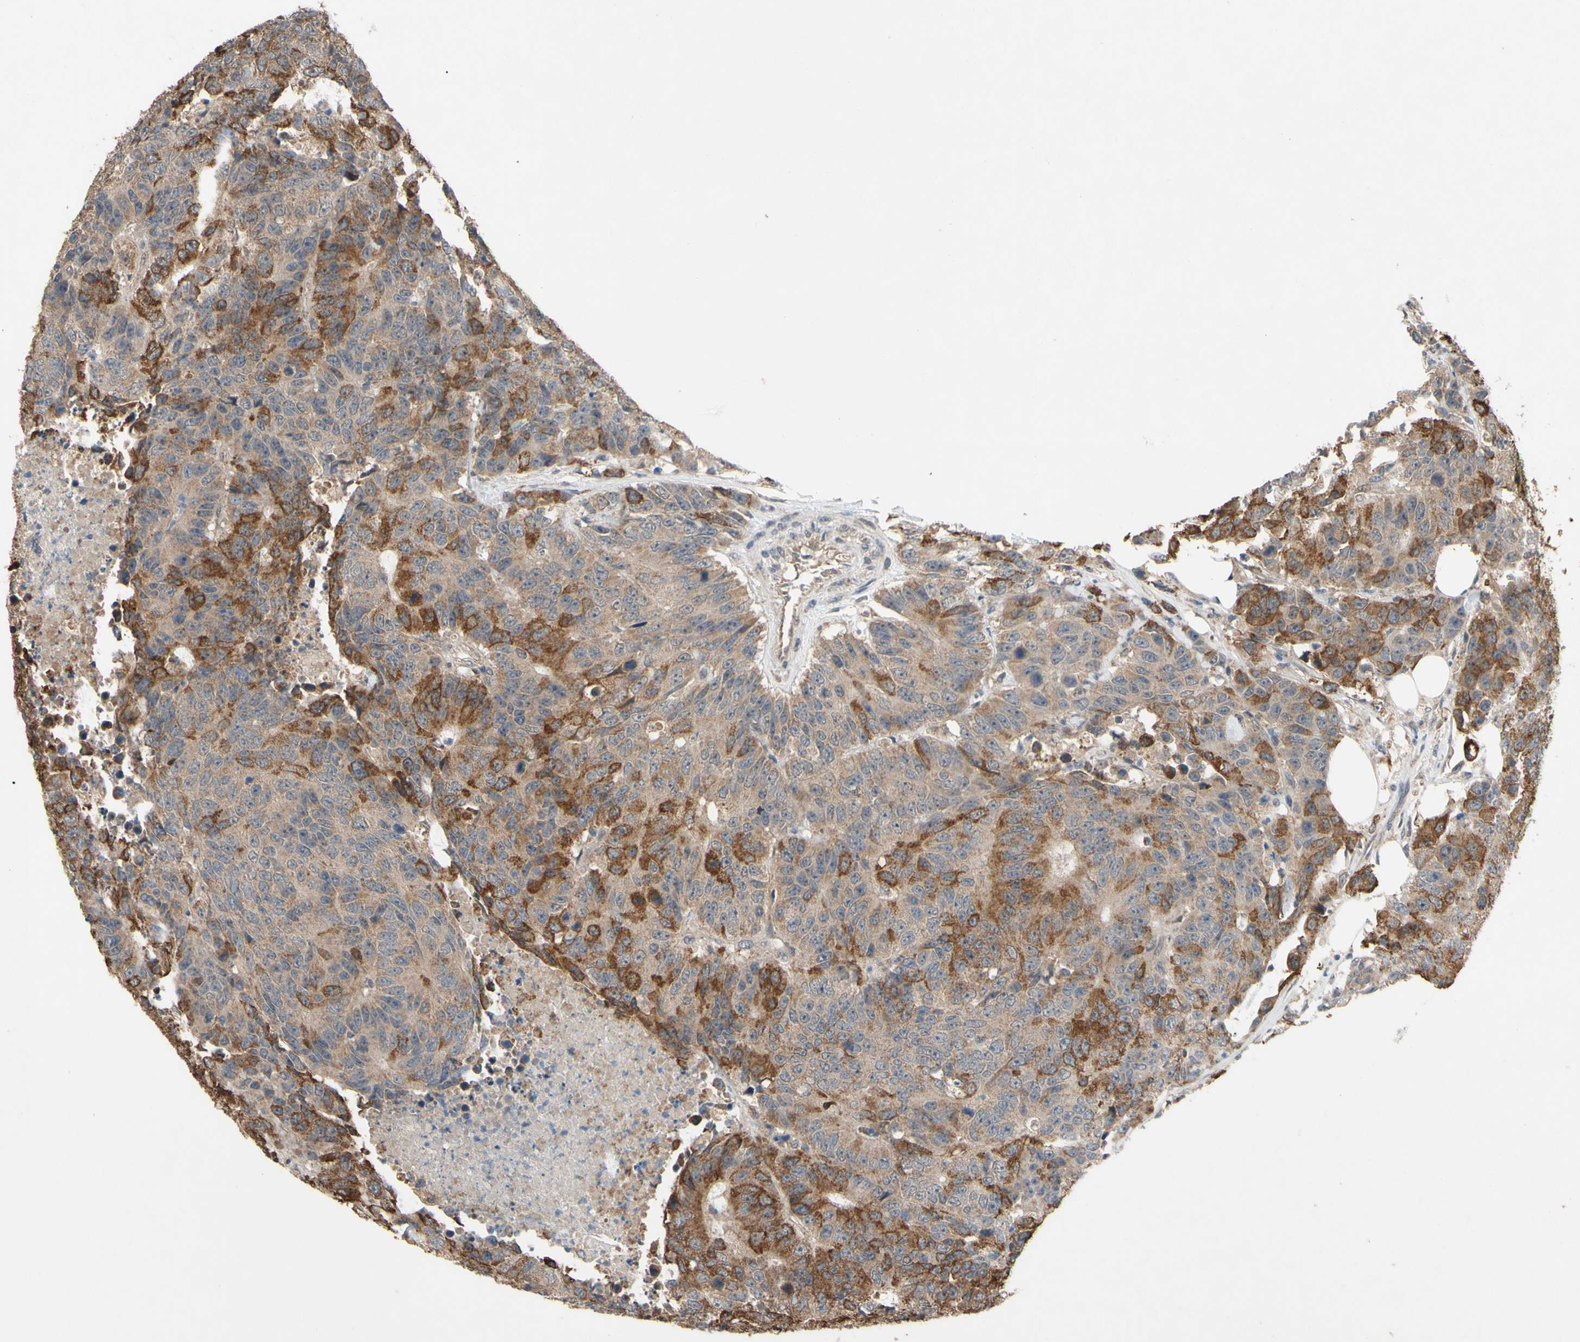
{"staining": {"intensity": "moderate", "quantity": ">75%", "location": "cytoplasmic/membranous"}, "tissue": "colorectal cancer", "cell_type": "Tumor cells", "image_type": "cancer", "snomed": [{"axis": "morphology", "description": "Adenocarcinoma, NOS"}, {"axis": "topography", "description": "Colon"}], "caption": "Colorectal cancer tissue exhibits moderate cytoplasmic/membranous positivity in about >75% of tumor cells Immunohistochemistry (ihc) stains the protein of interest in brown and the nuclei are stained blue.", "gene": "CD164", "patient": {"sex": "female", "age": 86}}